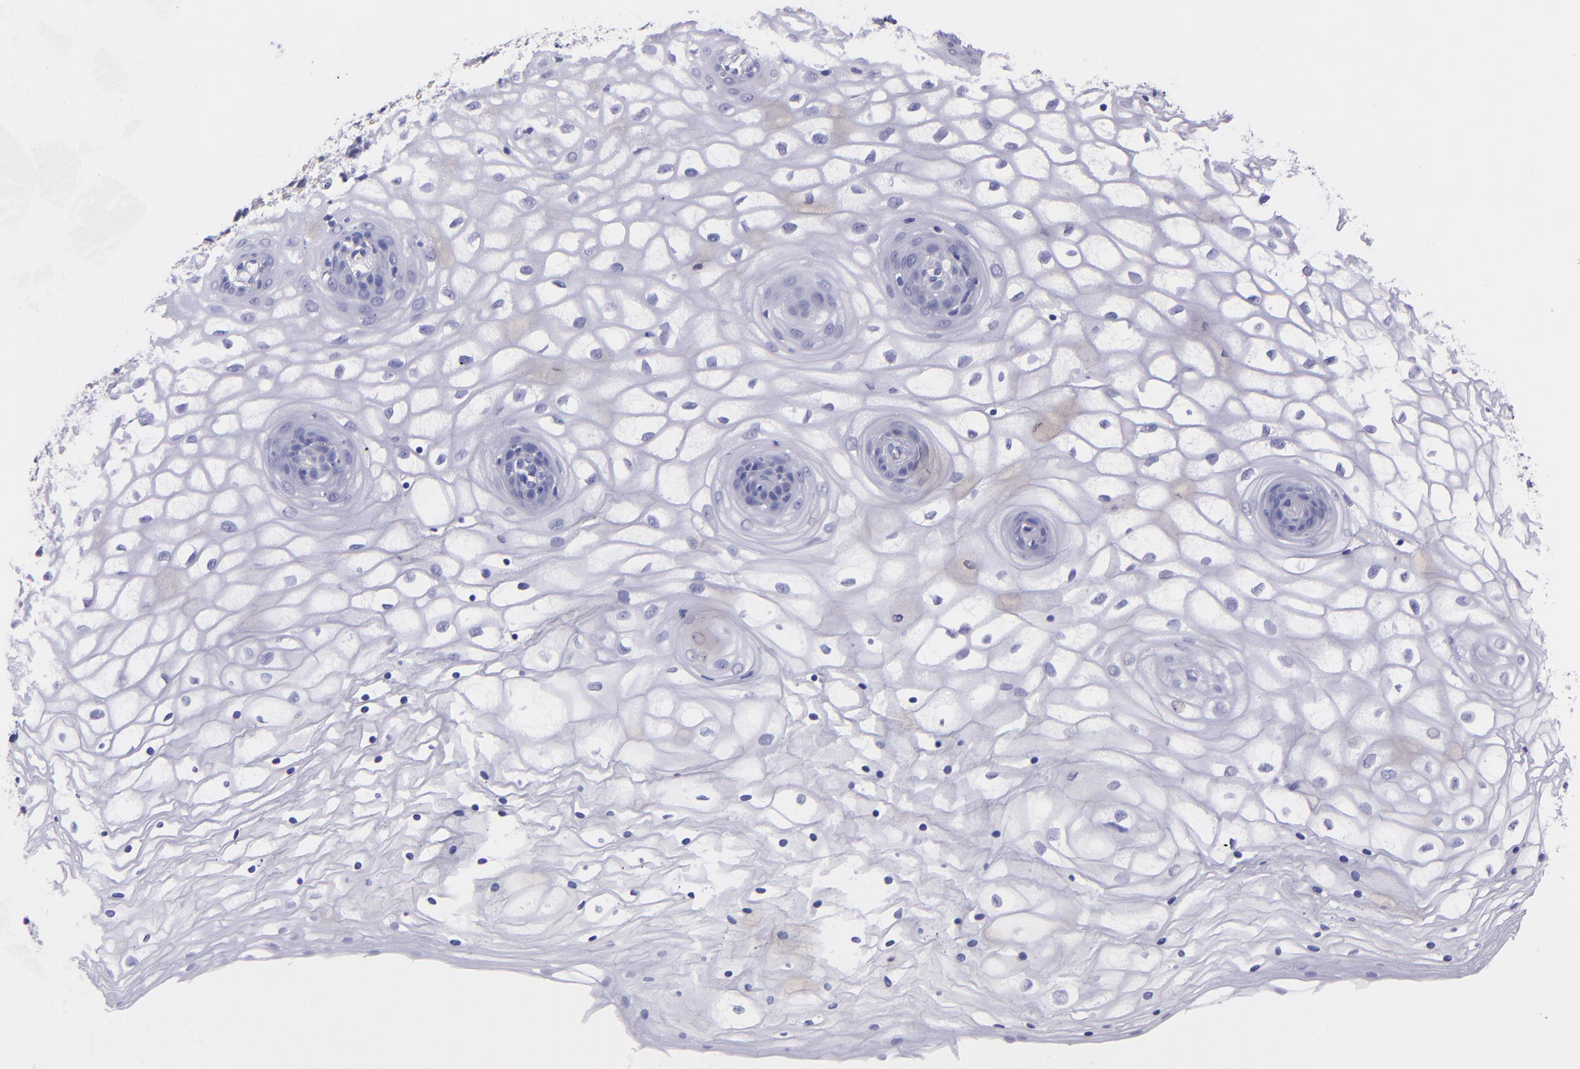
{"staining": {"intensity": "negative", "quantity": "none", "location": "none"}, "tissue": "vagina", "cell_type": "Squamous epithelial cells", "image_type": "normal", "snomed": [{"axis": "morphology", "description": "Normal tissue, NOS"}, {"axis": "topography", "description": "Vagina"}], "caption": "IHC micrograph of benign vagina: vagina stained with DAB (3,3'-diaminobenzidine) shows no significant protein positivity in squamous epithelial cells.", "gene": "TNNT3", "patient": {"sex": "female", "age": 34}}